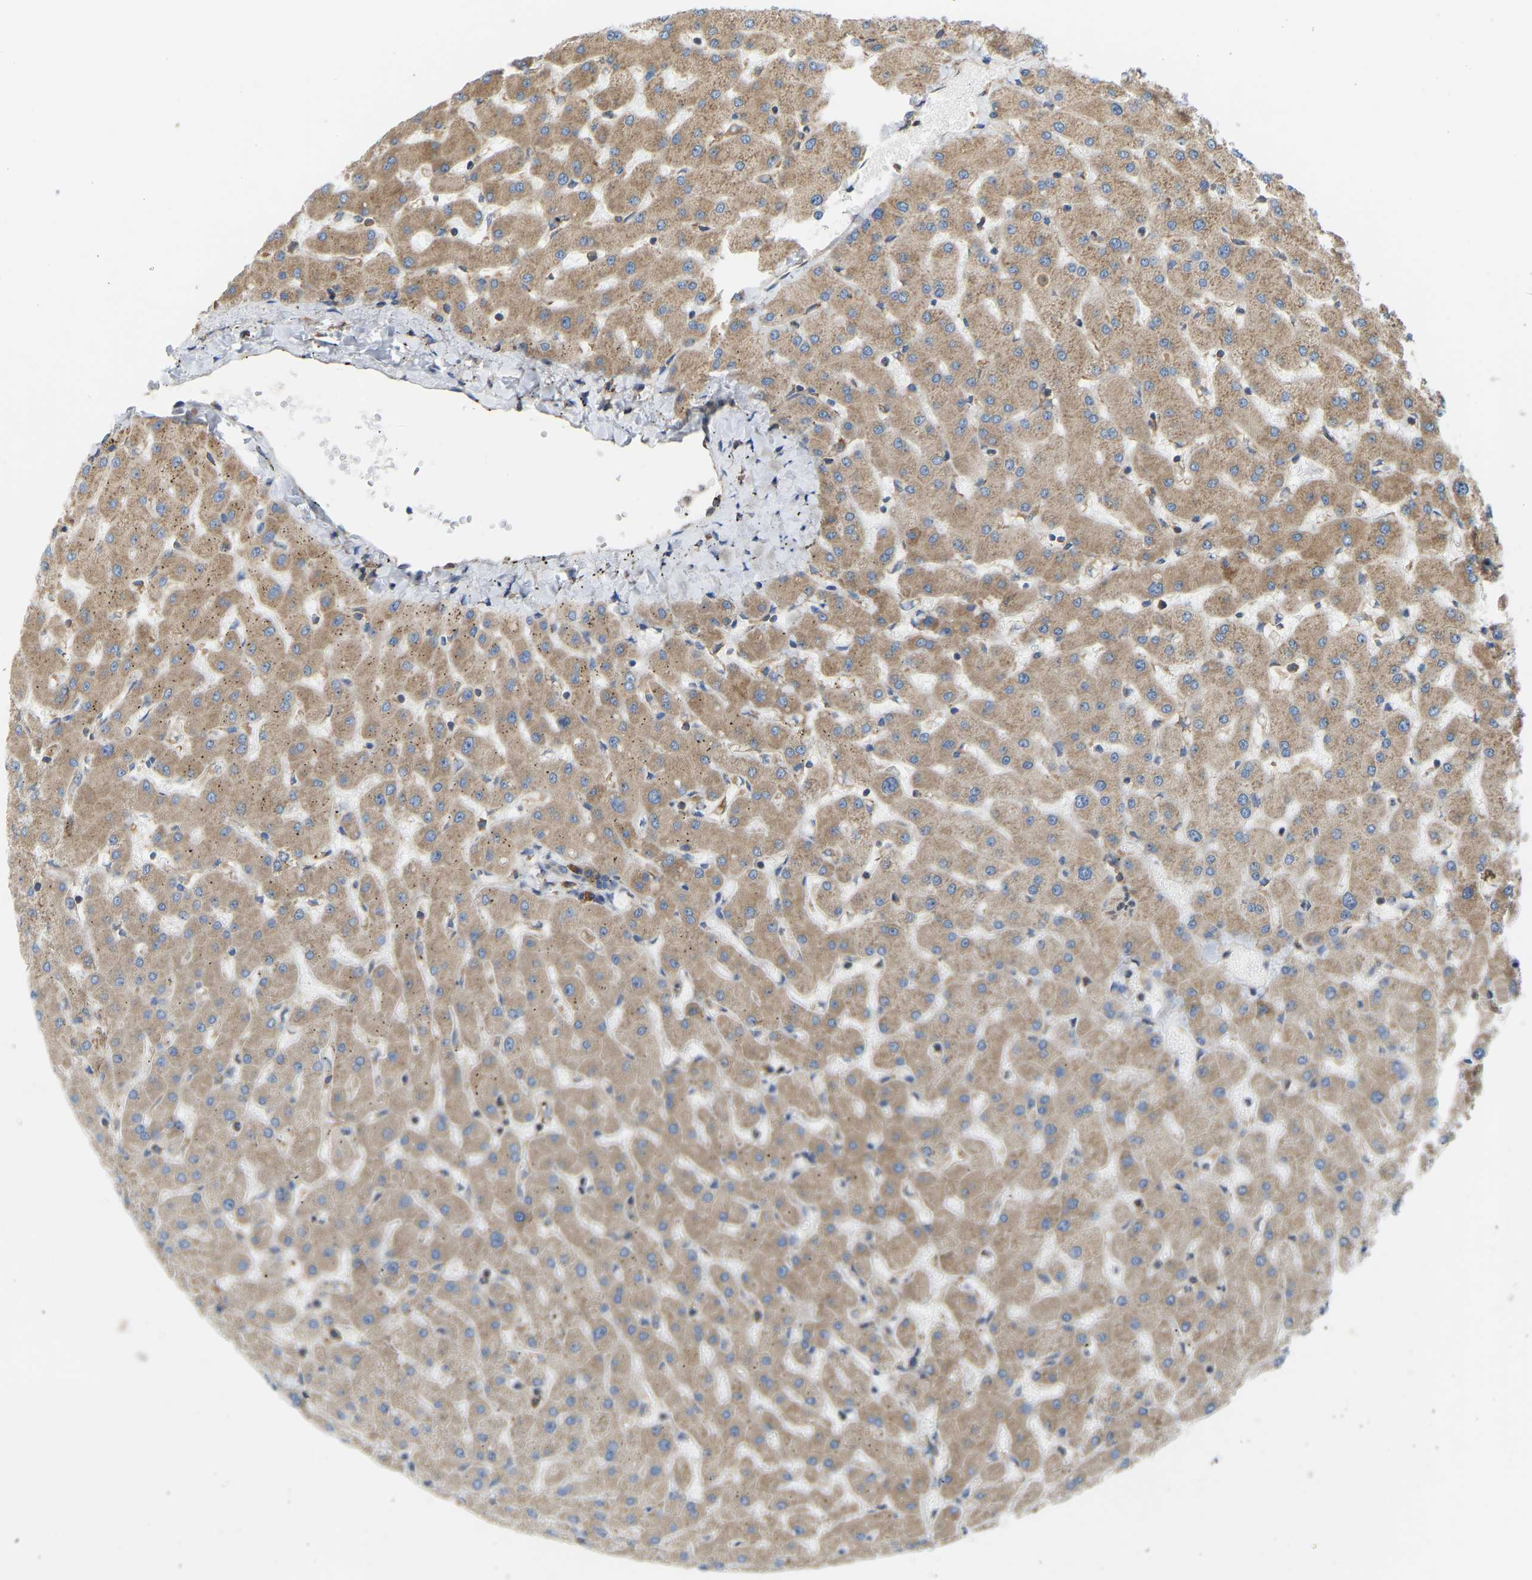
{"staining": {"intensity": "weak", "quantity": ">75%", "location": "cytoplasmic/membranous"}, "tissue": "liver", "cell_type": "Cholangiocytes", "image_type": "normal", "snomed": [{"axis": "morphology", "description": "Normal tissue, NOS"}, {"axis": "topography", "description": "Liver"}], "caption": "This micrograph exhibits IHC staining of benign liver, with low weak cytoplasmic/membranous positivity in about >75% of cholangiocytes.", "gene": "RPS6KB2", "patient": {"sex": "female", "age": 63}}